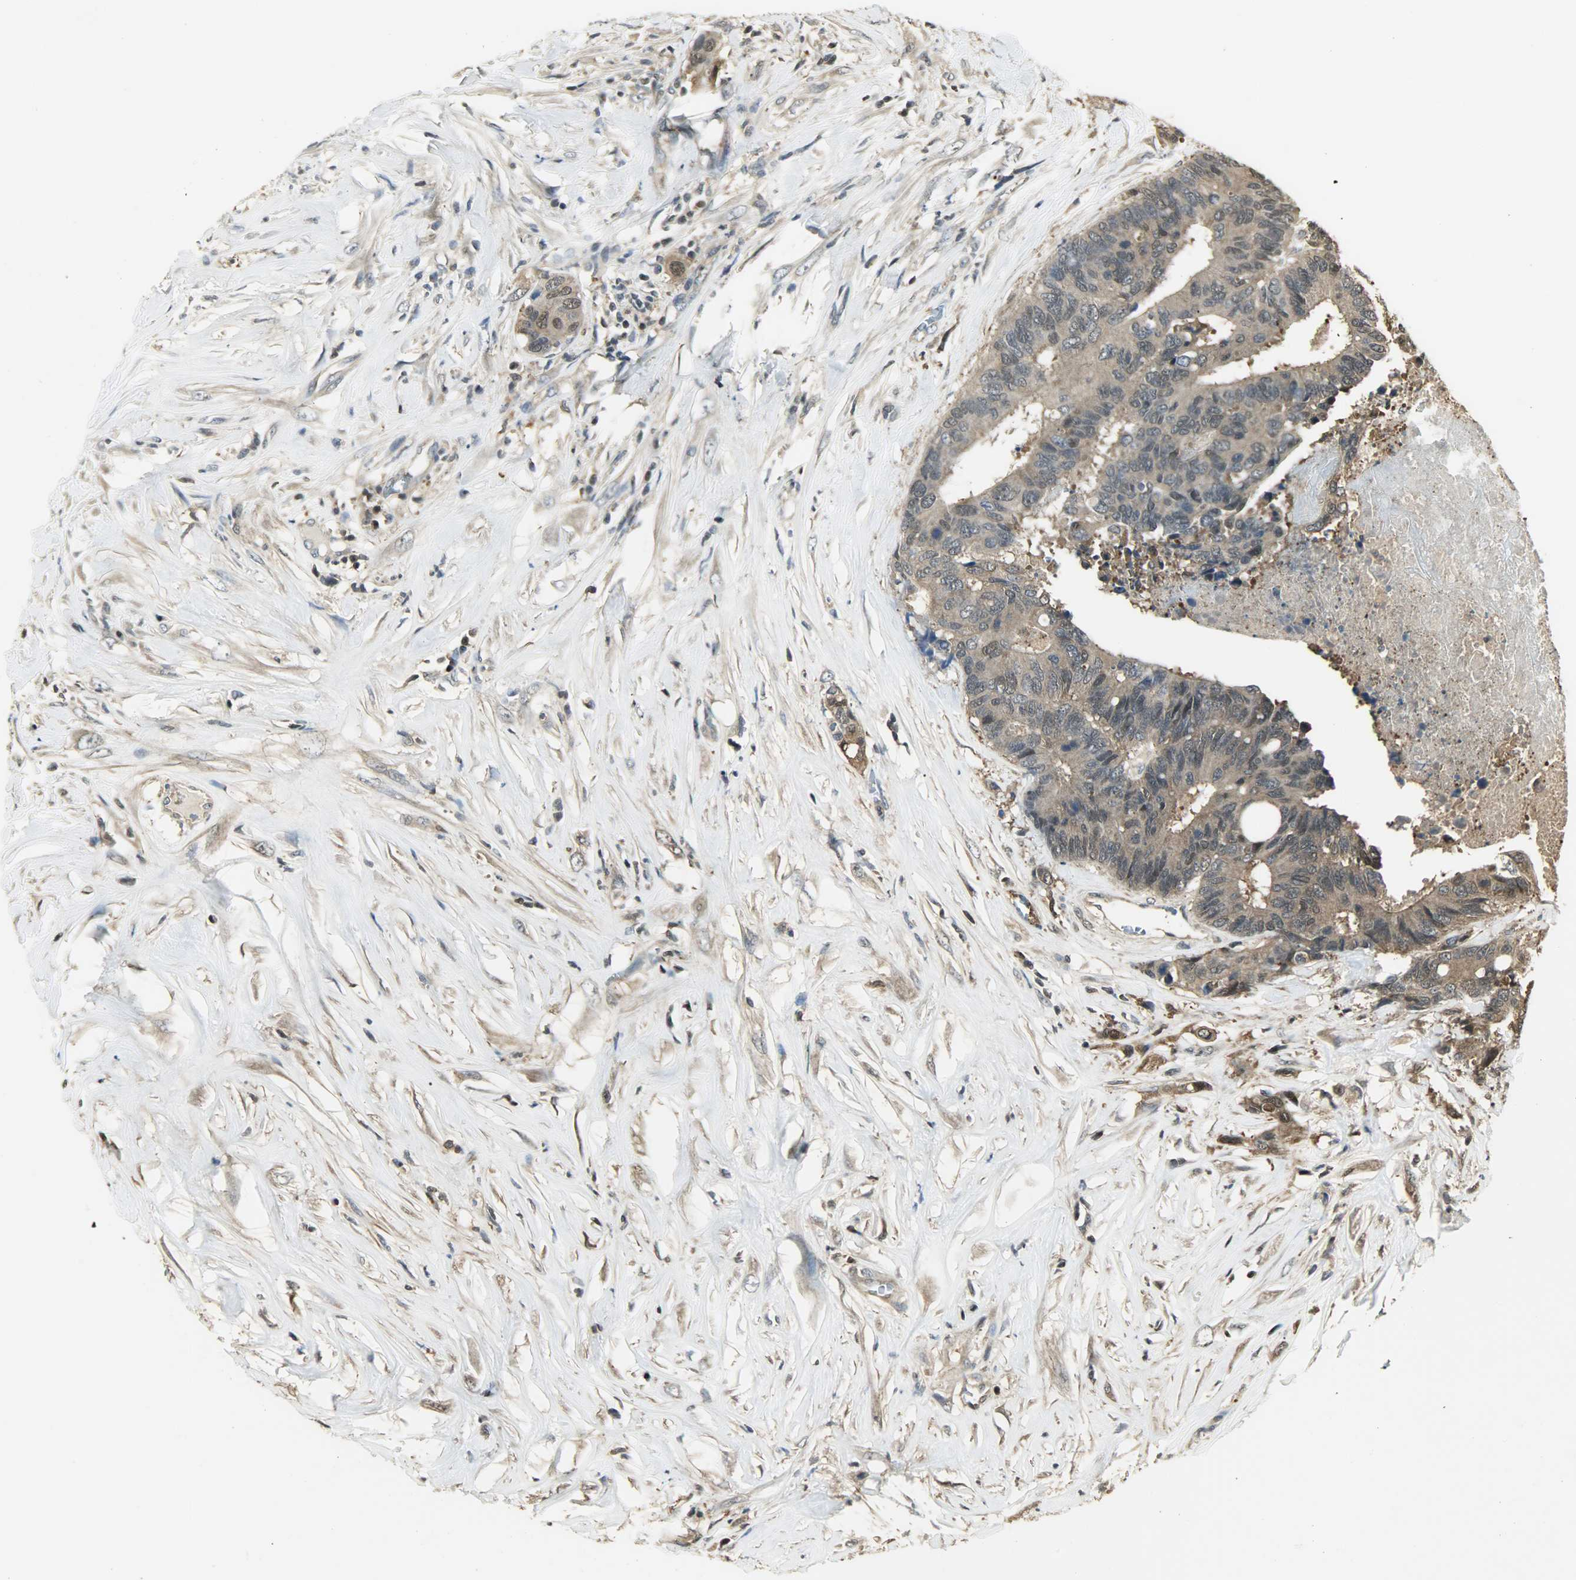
{"staining": {"intensity": "moderate", "quantity": ">75%", "location": "cytoplasmic/membranous,nuclear"}, "tissue": "colorectal cancer", "cell_type": "Tumor cells", "image_type": "cancer", "snomed": [{"axis": "morphology", "description": "Adenocarcinoma, NOS"}, {"axis": "topography", "description": "Rectum"}], "caption": "Colorectal adenocarcinoma tissue exhibits moderate cytoplasmic/membranous and nuclear expression in about >75% of tumor cells Nuclei are stained in blue.", "gene": "YWHAZ", "patient": {"sex": "male", "age": 55}}